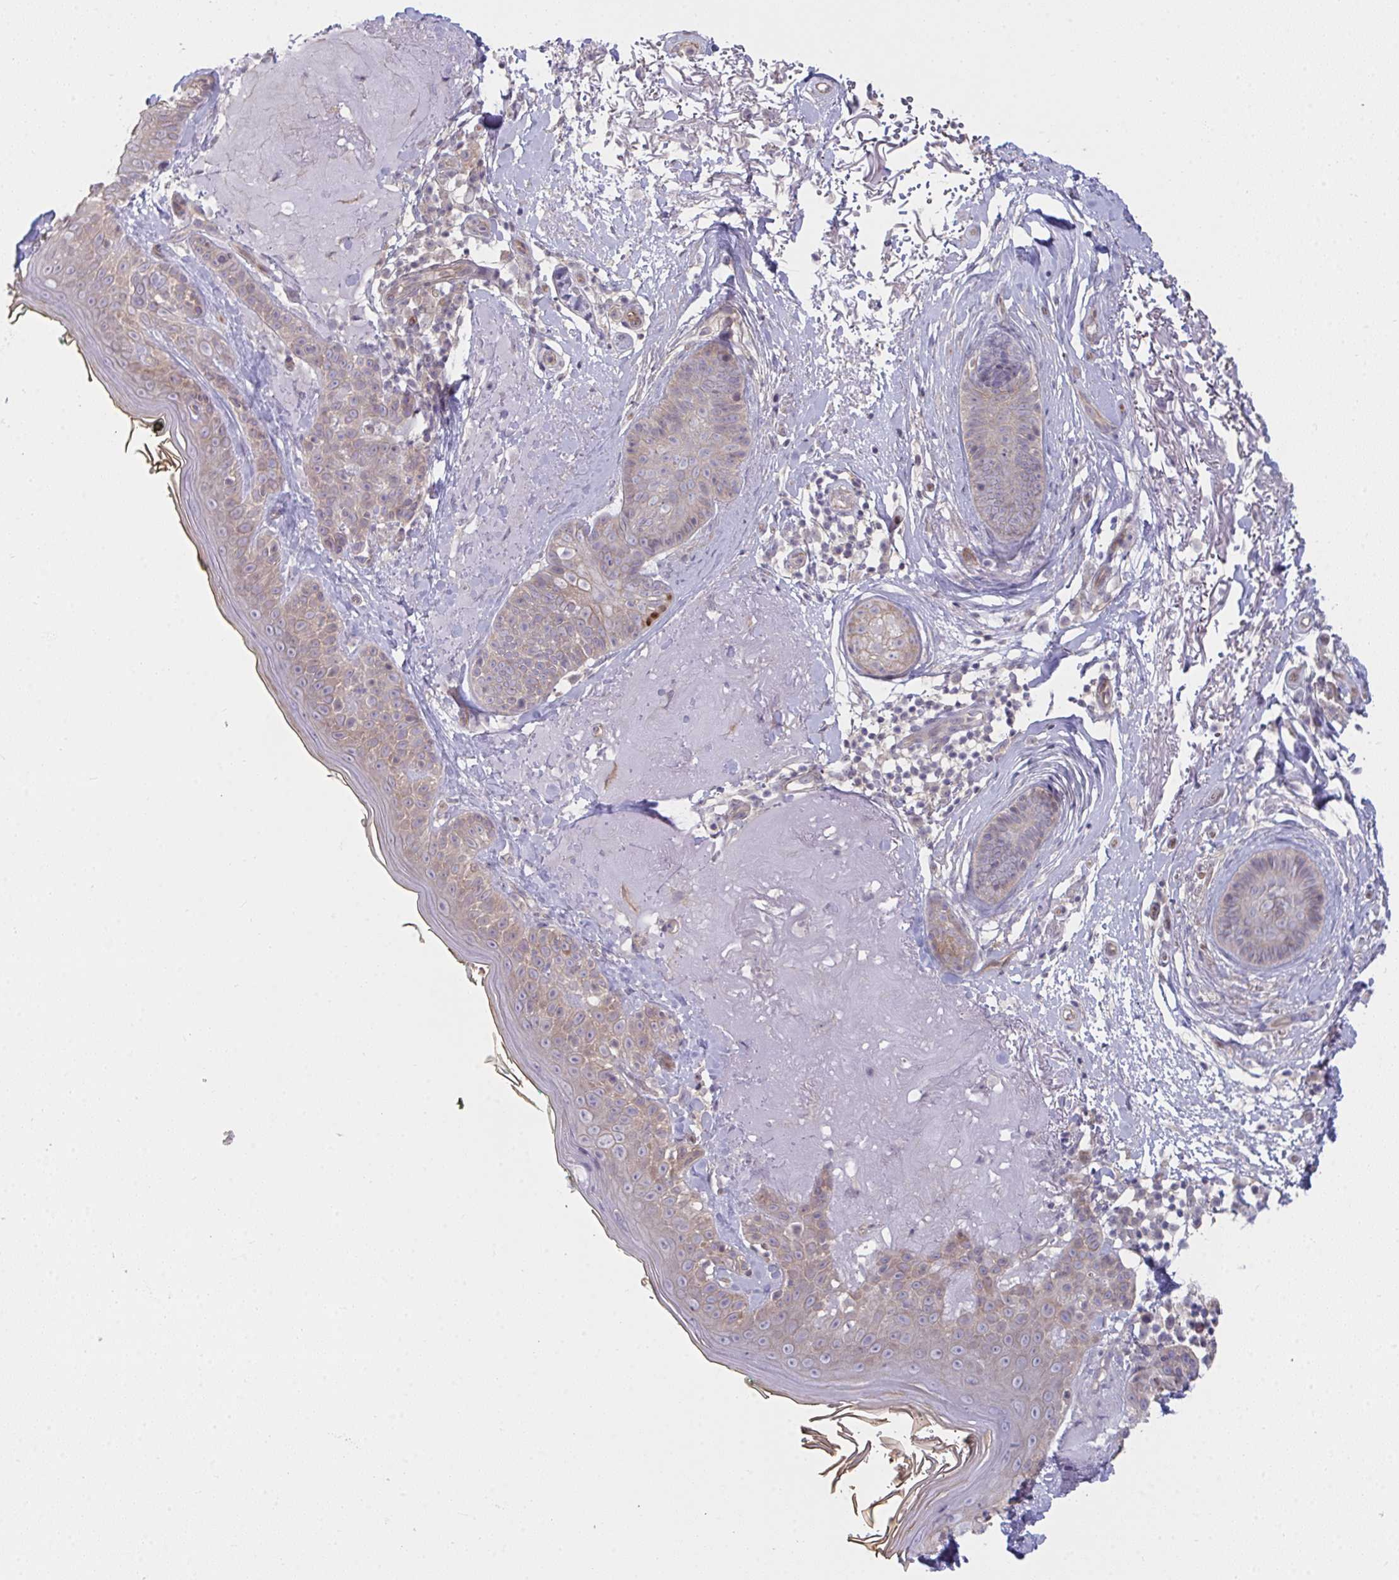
{"staining": {"intensity": "negative", "quantity": "none", "location": "none"}, "tissue": "skin", "cell_type": "Fibroblasts", "image_type": "normal", "snomed": [{"axis": "morphology", "description": "Normal tissue, NOS"}, {"axis": "topography", "description": "Skin"}], "caption": "A high-resolution image shows IHC staining of benign skin, which reveals no significant expression in fibroblasts.", "gene": "CASP9", "patient": {"sex": "male", "age": 73}}